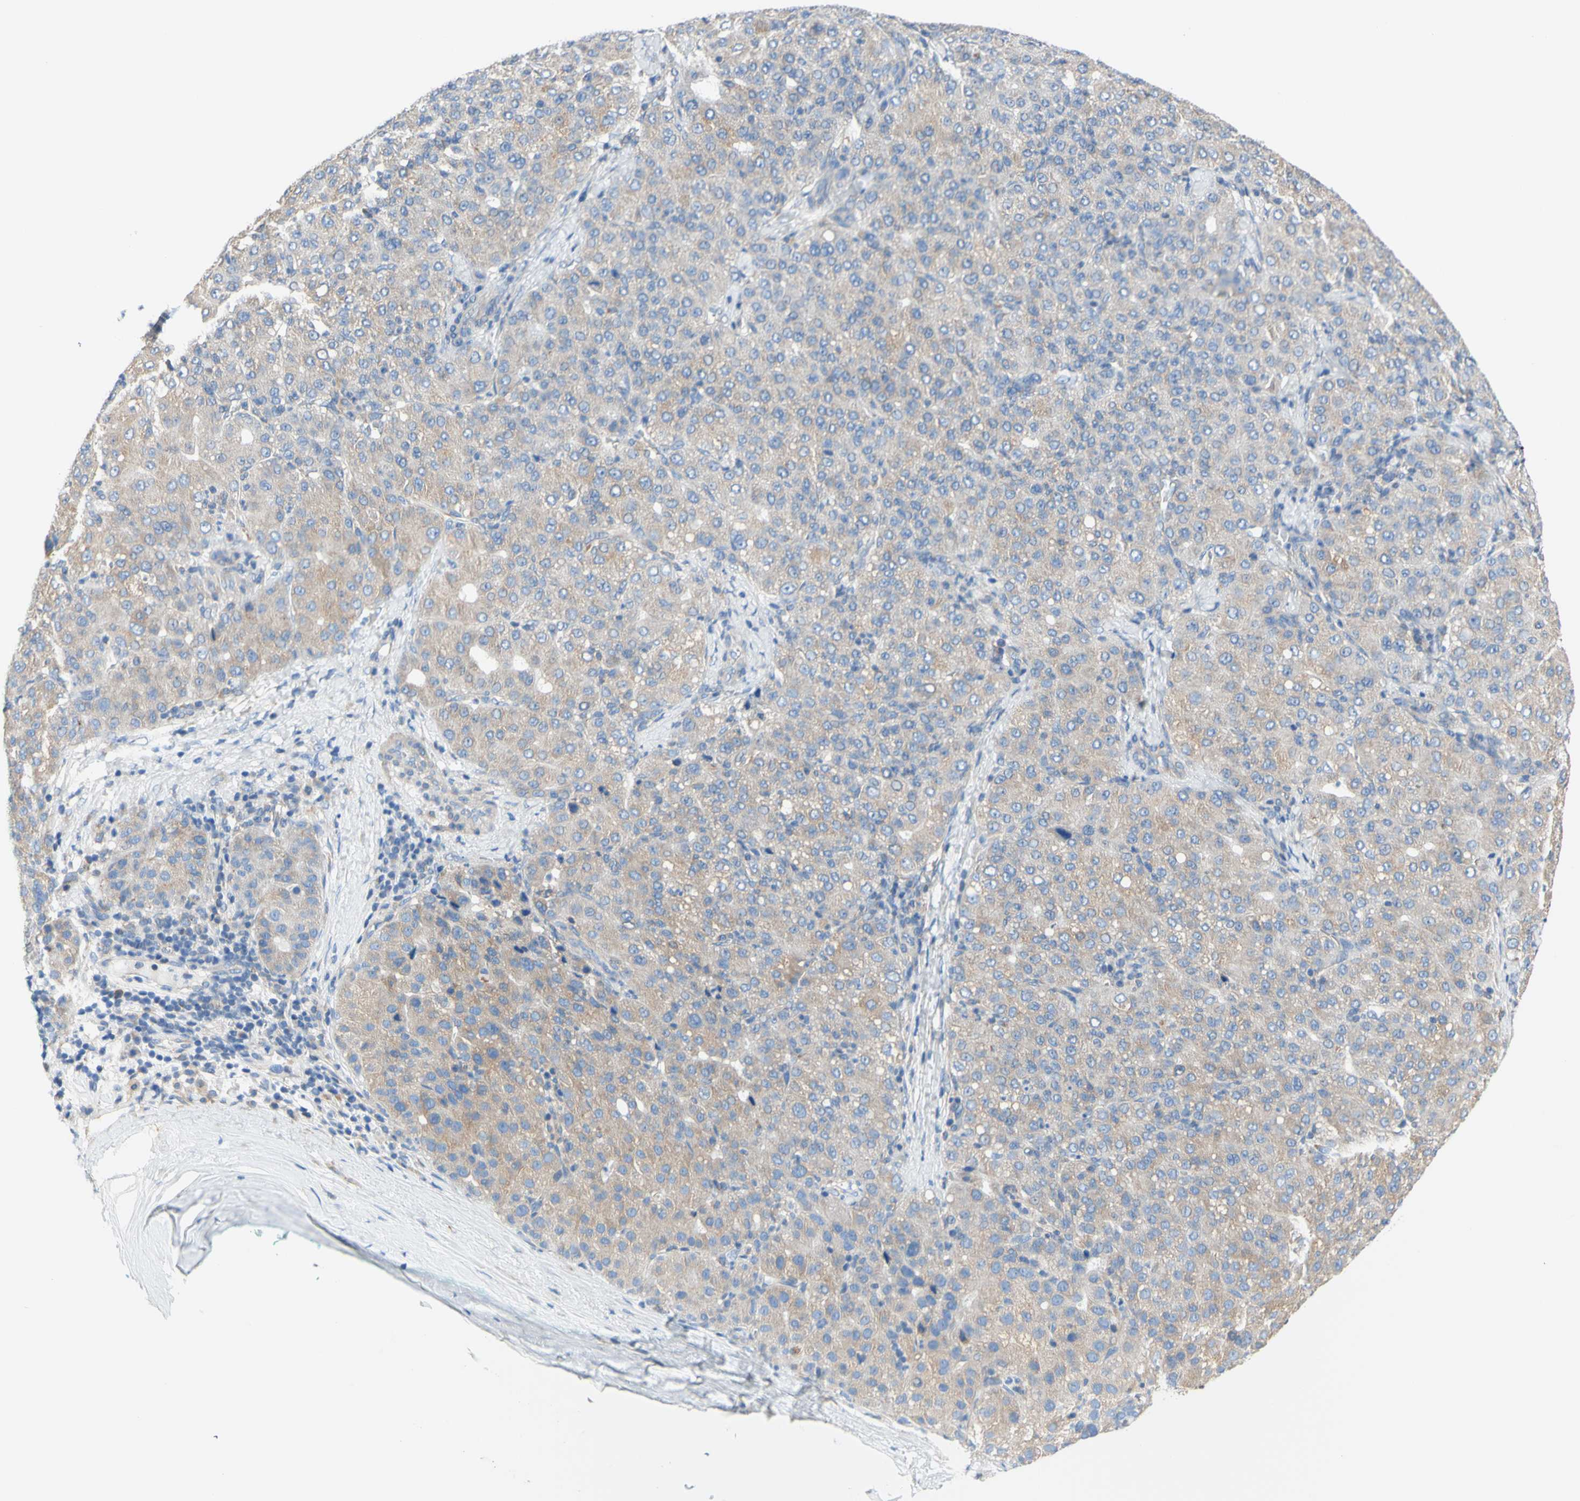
{"staining": {"intensity": "weak", "quantity": "<25%", "location": "cytoplasmic/membranous"}, "tissue": "liver cancer", "cell_type": "Tumor cells", "image_type": "cancer", "snomed": [{"axis": "morphology", "description": "Carcinoma, Hepatocellular, NOS"}, {"axis": "topography", "description": "Liver"}], "caption": "This image is of liver cancer (hepatocellular carcinoma) stained with IHC to label a protein in brown with the nuclei are counter-stained blue. There is no positivity in tumor cells.", "gene": "RETREG2", "patient": {"sex": "male", "age": 65}}